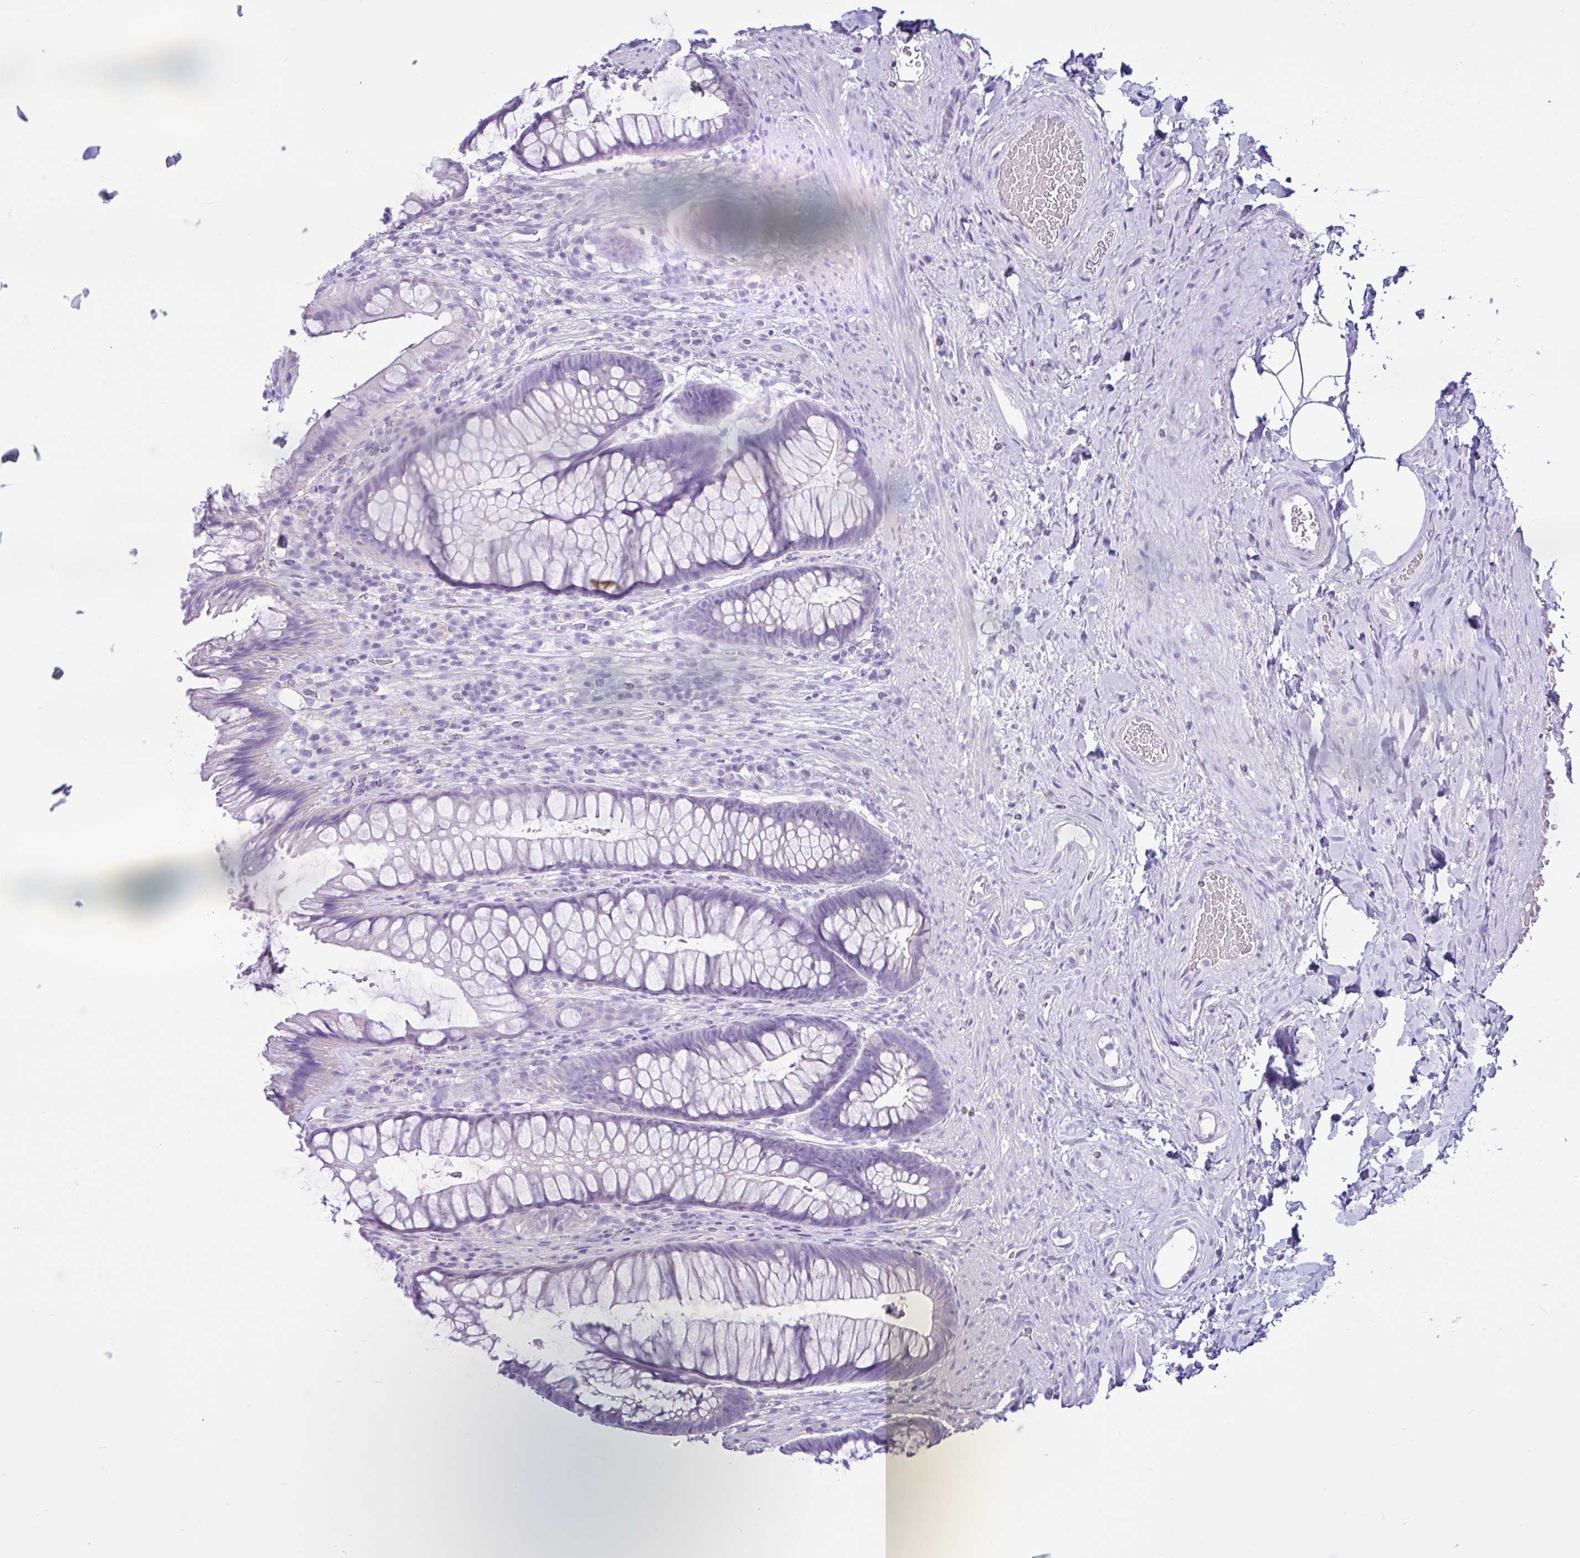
{"staining": {"intensity": "negative", "quantity": "none", "location": "none"}, "tissue": "rectum", "cell_type": "Glandular cells", "image_type": "normal", "snomed": [{"axis": "morphology", "description": "Normal tissue, NOS"}, {"axis": "topography", "description": "Rectum"}], "caption": "Immunohistochemistry image of unremarkable rectum: rectum stained with DAB (3,3'-diaminobenzidine) exhibits no significant protein positivity in glandular cells.", "gene": "CYP19A1", "patient": {"sex": "male", "age": 53}}